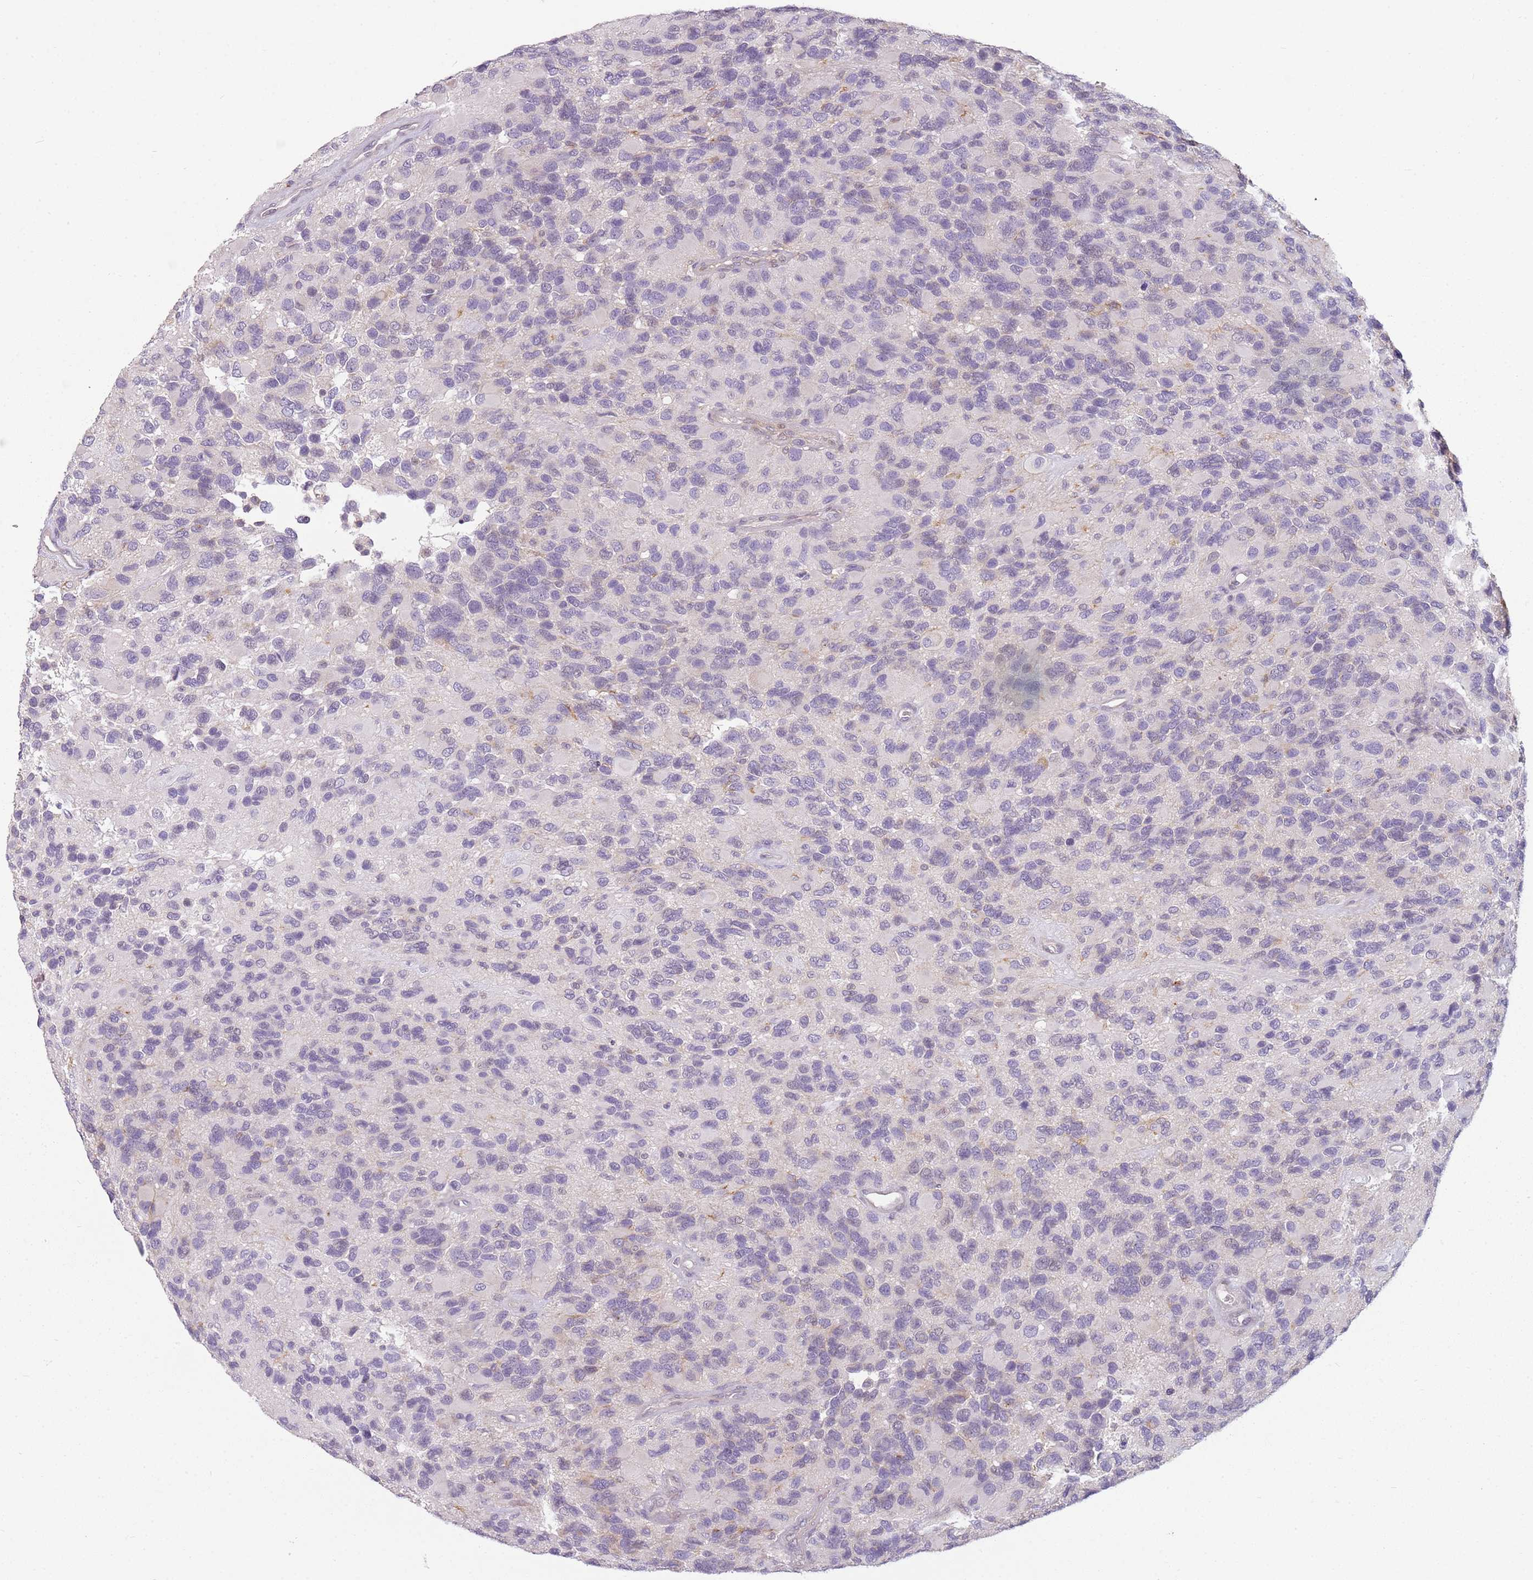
{"staining": {"intensity": "negative", "quantity": "none", "location": "none"}, "tissue": "glioma", "cell_type": "Tumor cells", "image_type": "cancer", "snomed": [{"axis": "morphology", "description": "Glioma, malignant, High grade"}, {"axis": "topography", "description": "Brain"}], "caption": "Immunohistochemical staining of human glioma shows no significant staining in tumor cells. The staining was performed using DAB (3,3'-diaminobenzidine) to visualize the protein expression in brown, while the nuclei were stained in blue with hematoxylin (Magnification: 20x).", "gene": "DEFB116", "patient": {"sex": "male", "age": 77}}